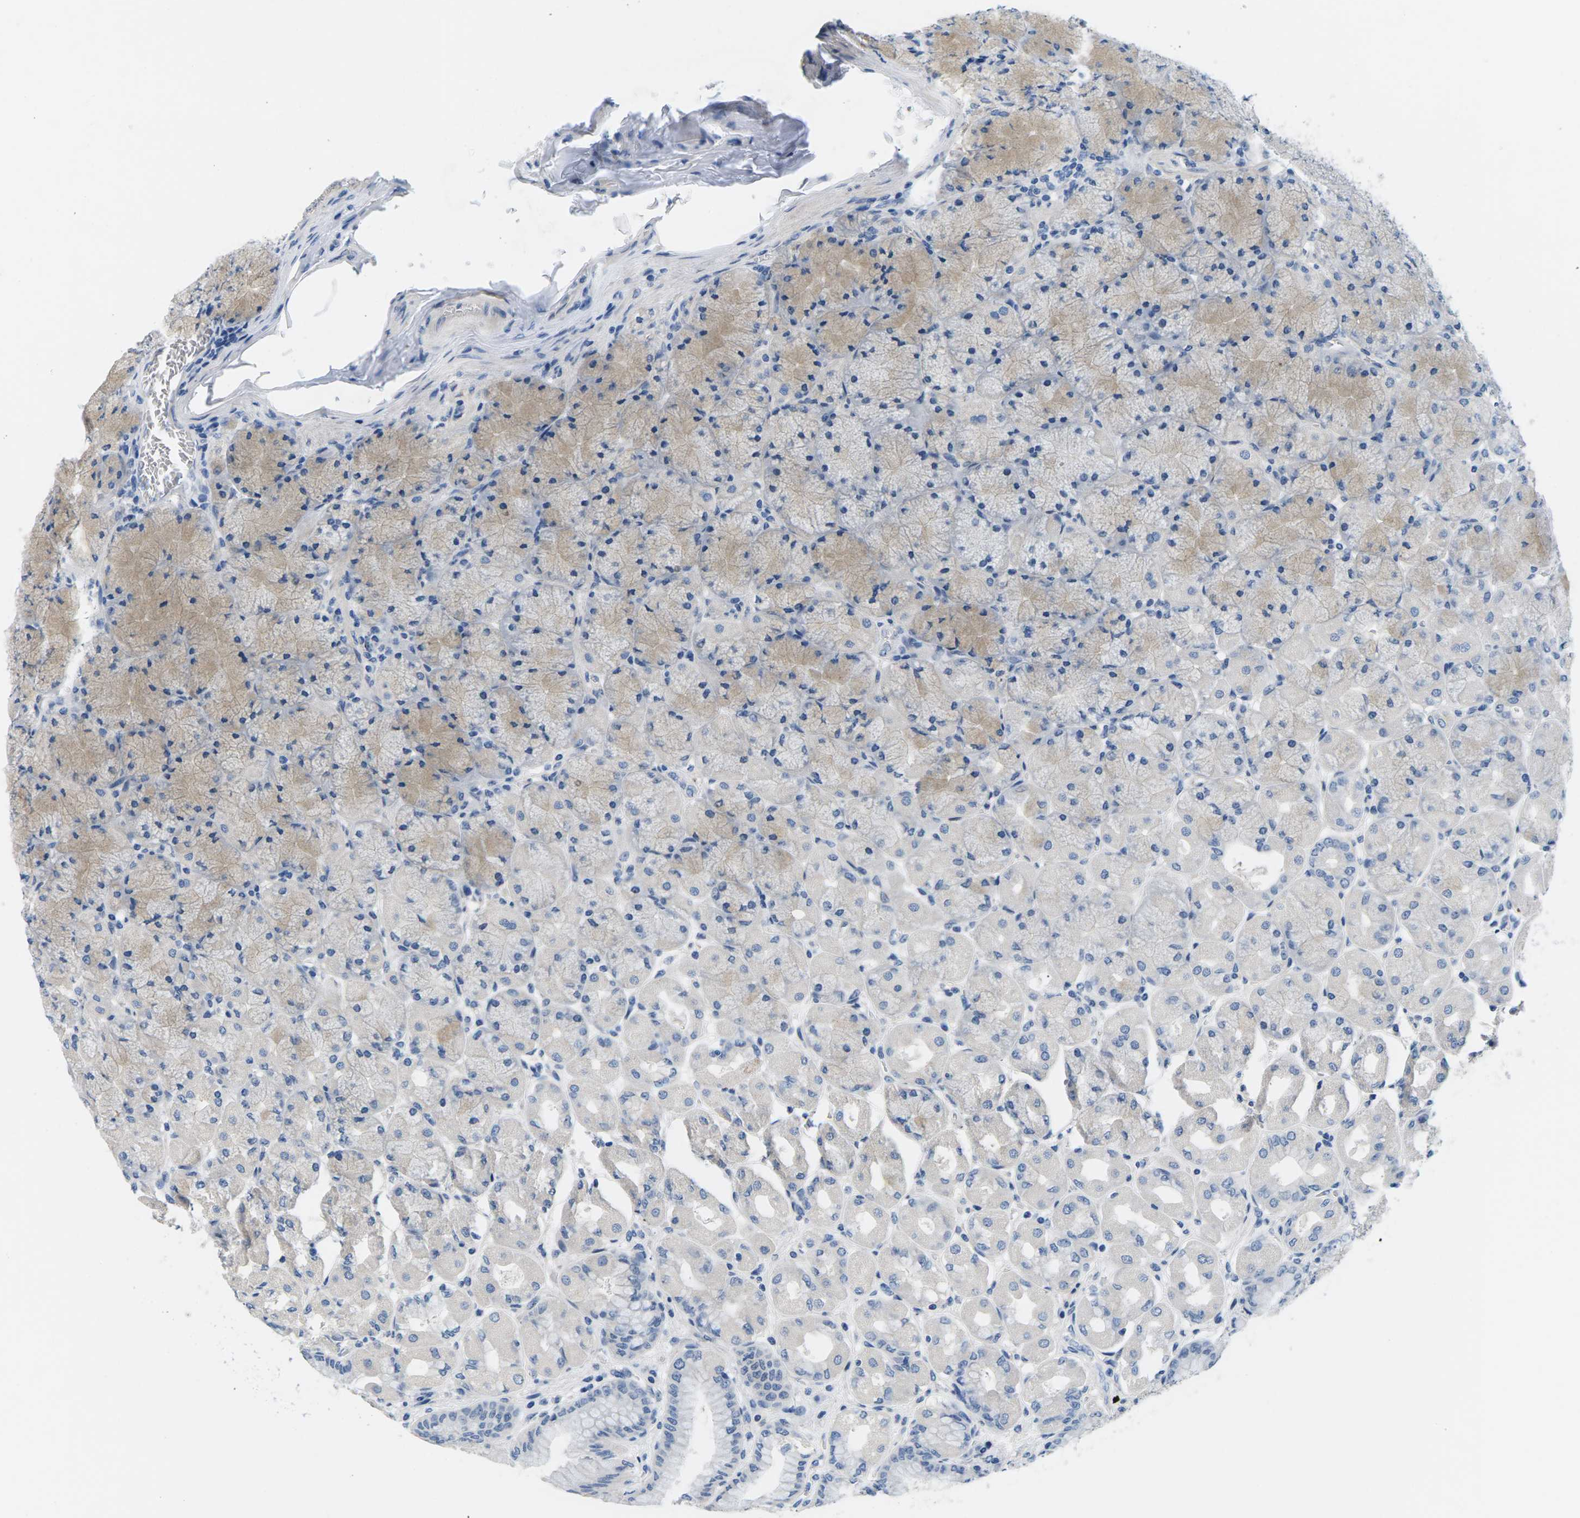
{"staining": {"intensity": "weak", "quantity": "25%-75%", "location": "cytoplasmic/membranous"}, "tissue": "stomach", "cell_type": "Glandular cells", "image_type": "normal", "snomed": [{"axis": "morphology", "description": "Normal tissue, NOS"}, {"axis": "topography", "description": "Stomach, upper"}], "caption": "DAB immunohistochemical staining of unremarkable human stomach displays weak cytoplasmic/membranous protein staining in about 25%-75% of glandular cells.", "gene": "TSPAN2", "patient": {"sex": "female", "age": 56}}